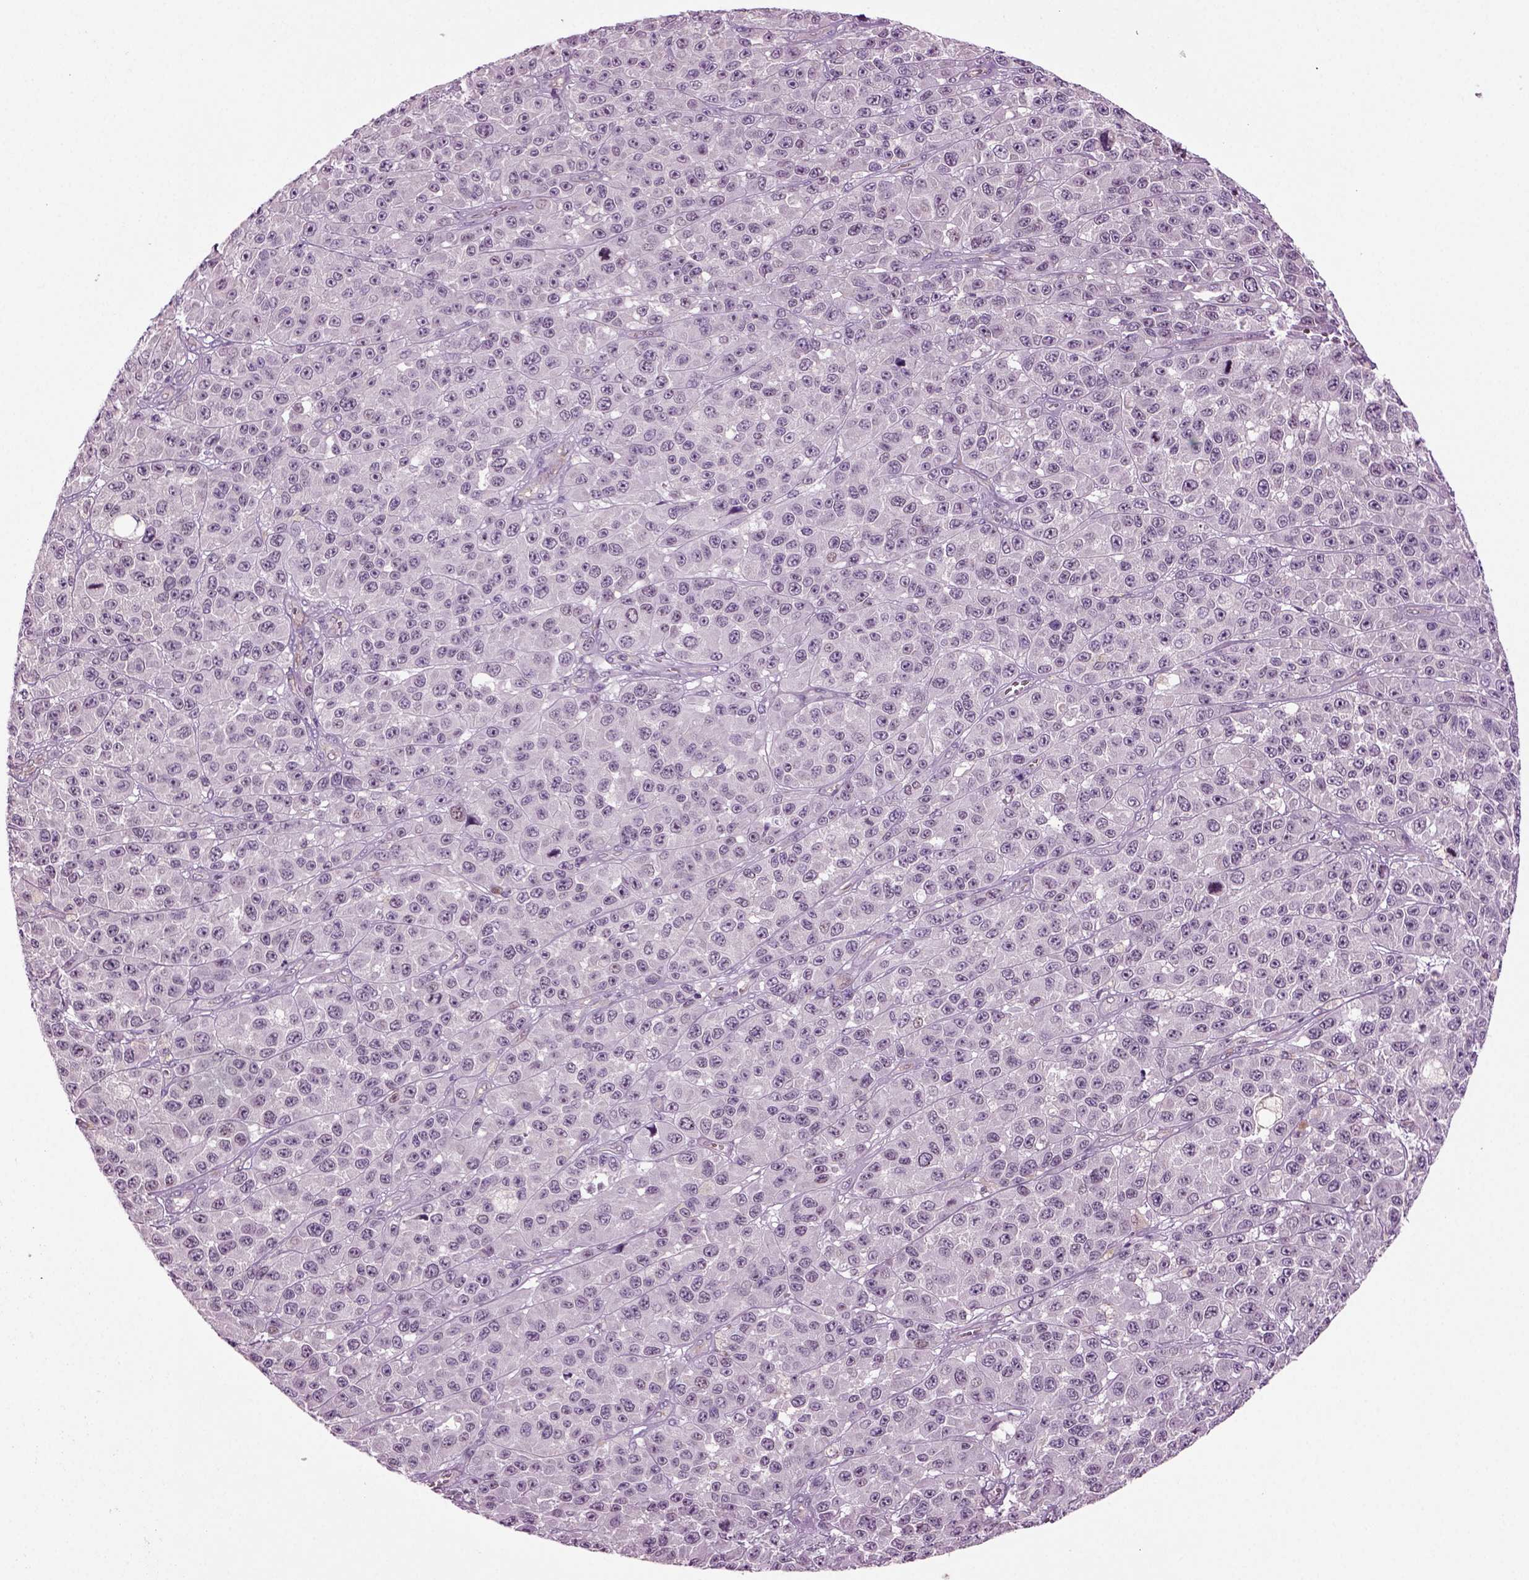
{"staining": {"intensity": "negative", "quantity": "none", "location": "none"}, "tissue": "melanoma", "cell_type": "Tumor cells", "image_type": "cancer", "snomed": [{"axis": "morphology", "description": "Malignant melanoma, NOS"}, {"axis": "topography", "description": "Skin"}], "caption": "This is an IHC image of melanoma. There is no staining in tumor cells.", "gene": "COL9A2", "patient": {"sex": "female", "age": 58}}